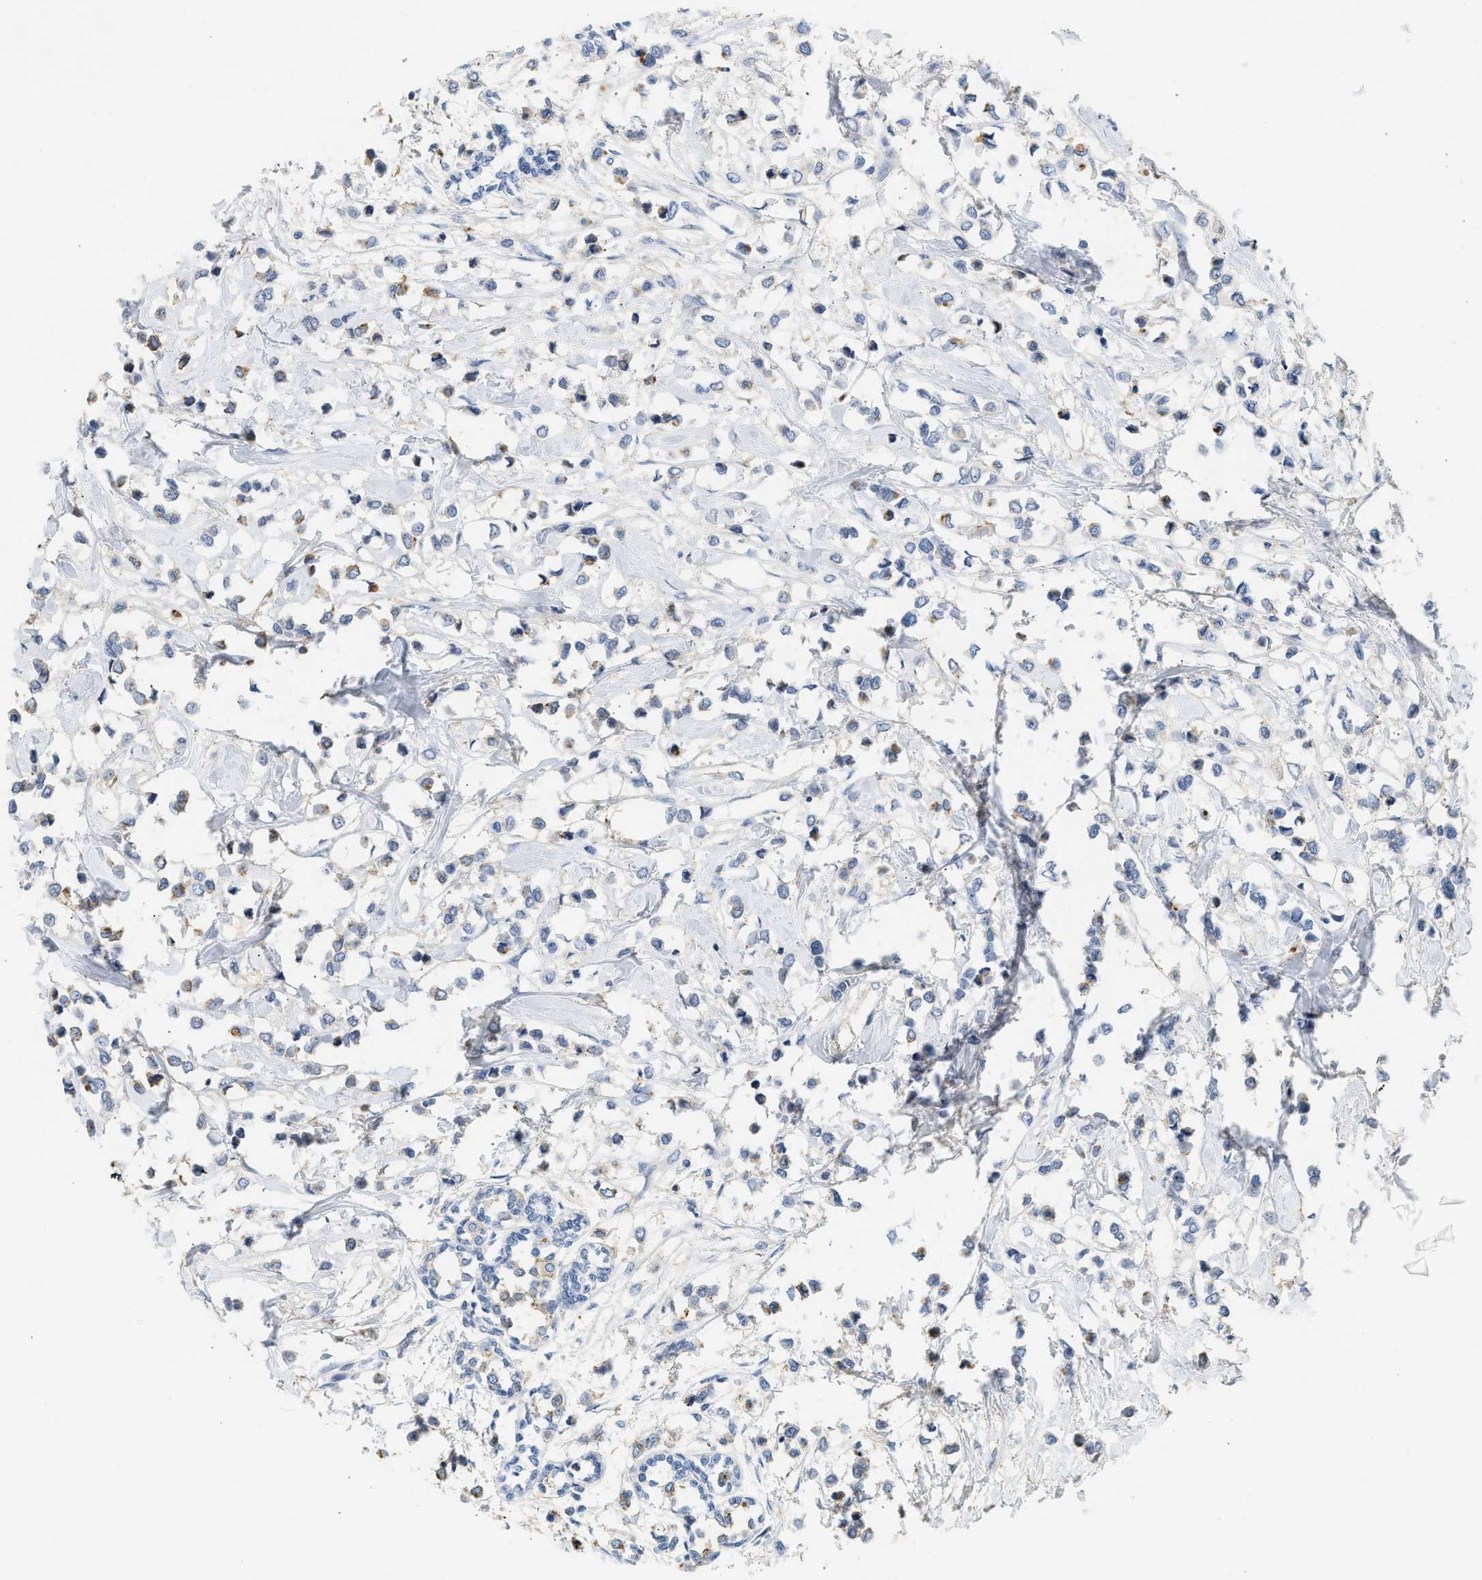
{"staining": {"intensity": "negative", "quantity": "none", "location": "none"}, "tissue": "breast cancer", "cell_type": "Tumor cells", "image_type": "cancer", "snomed": [{"axis": "morphology", "description": "Lobular carcinoma"}, {"axis": "topography", "description": "Breast"}], "caption": "Immunohistochemistry micrograph of neoplastic tissue: human lobular carcinoma (breast) stained with DAB demonstrates no significant protein positivity in tumor cells.", "gene": "BVES", "patient": {"sex": "female", "age": 51}}